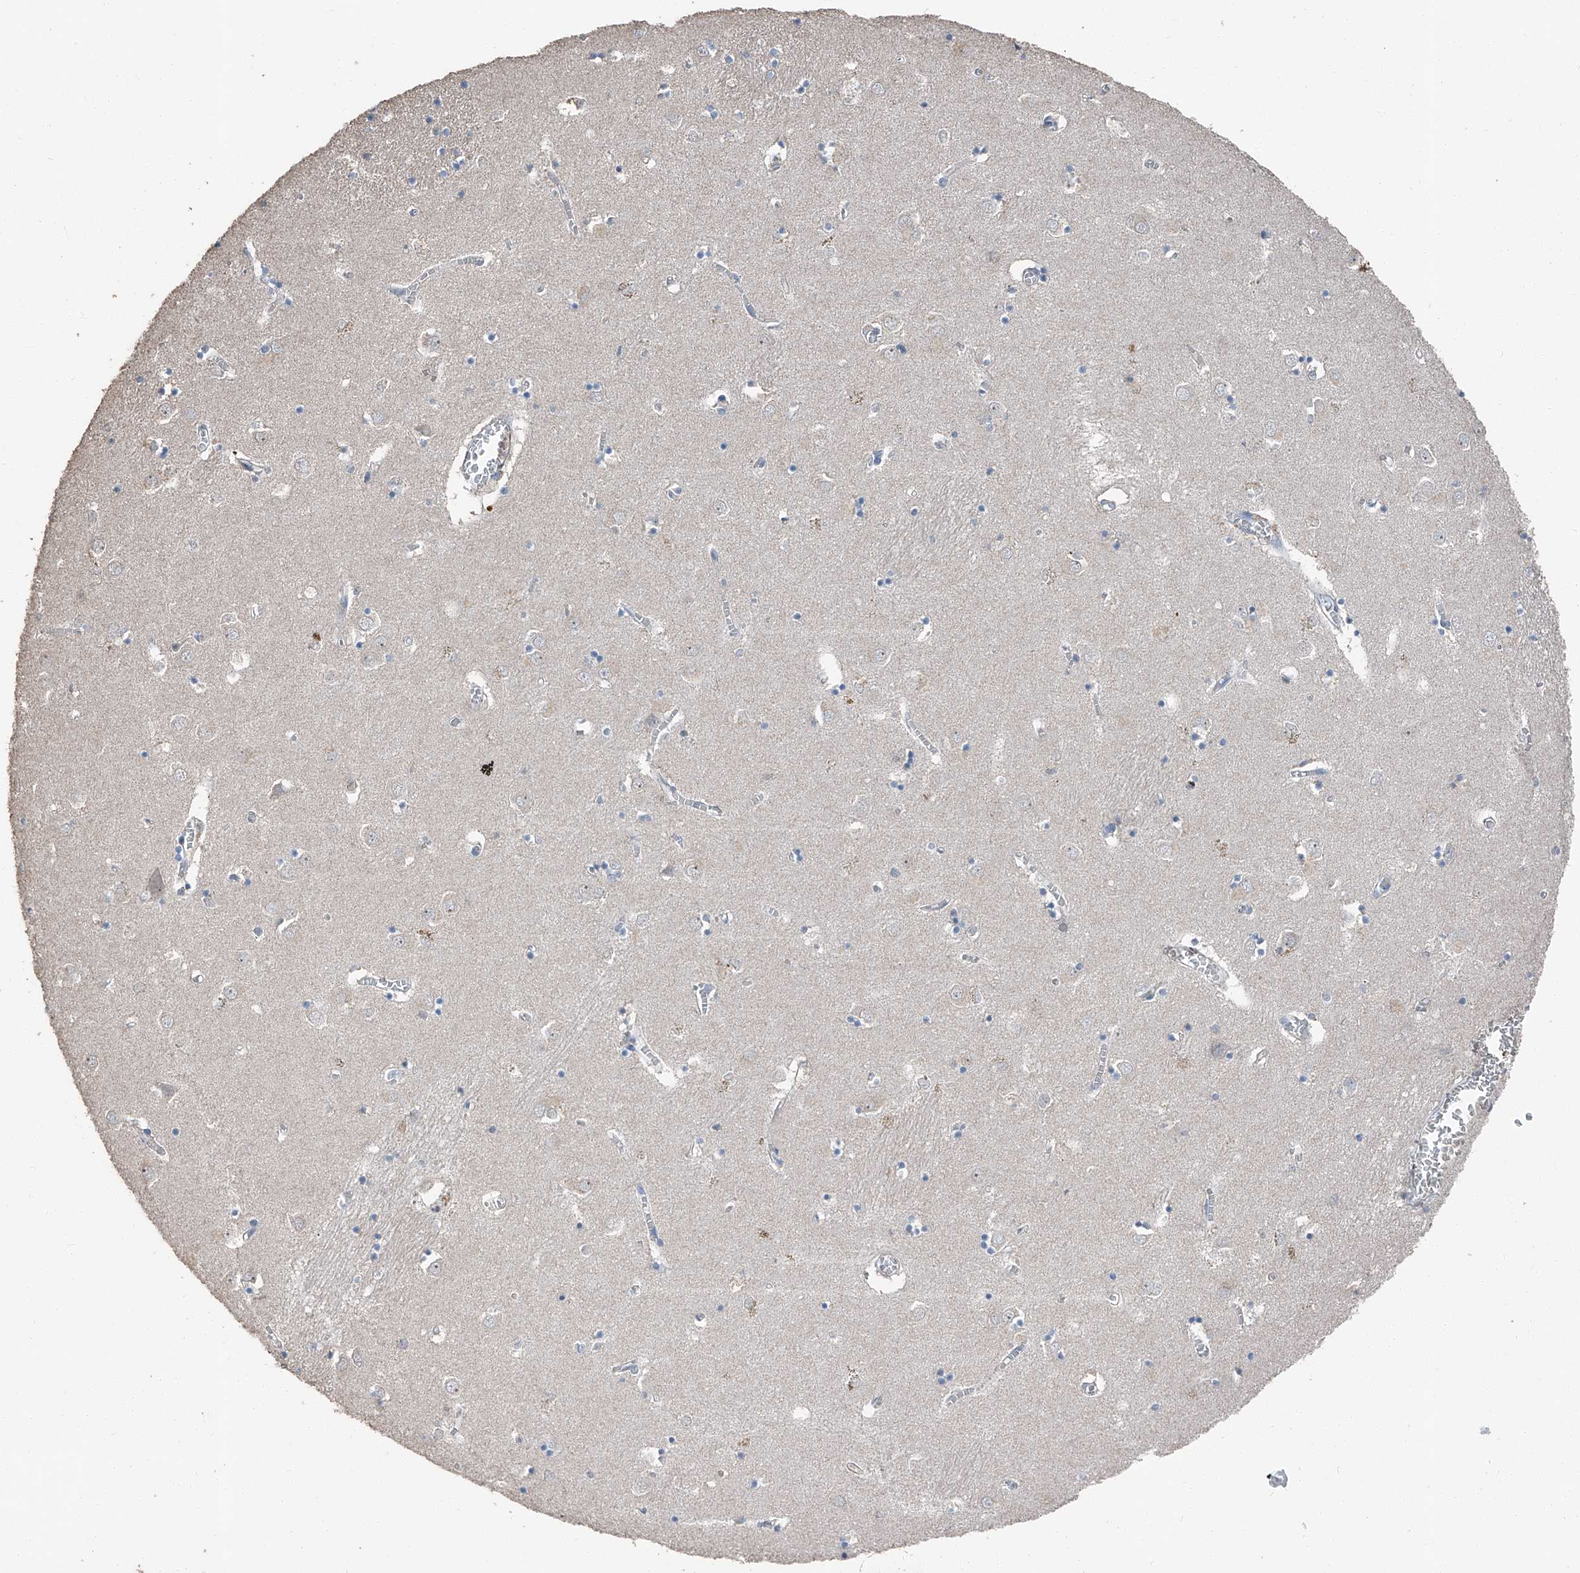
{"staining": {"intensity": "negative", "quantity": "none", "location": "none"}, "tissue": "caudate", "cell_type": "Glial cells", "image_type": "normal", "snomed": [{"axis": "morphology", "description": "Normal tissue, NOS"}, {"axis": "topography", "description": "Lateral ventricle wall"}], "caption": "Unremarkable caudate was stained to show a protein in brown. There is no significant positivity in glial cells. (Brightfield microscopy of DAB (3,3'-diaminobenzidine) immunohistochemistry at high magnification).", "gene": "MAMLD1", "patient": {"sex": "male", "age": 70}}